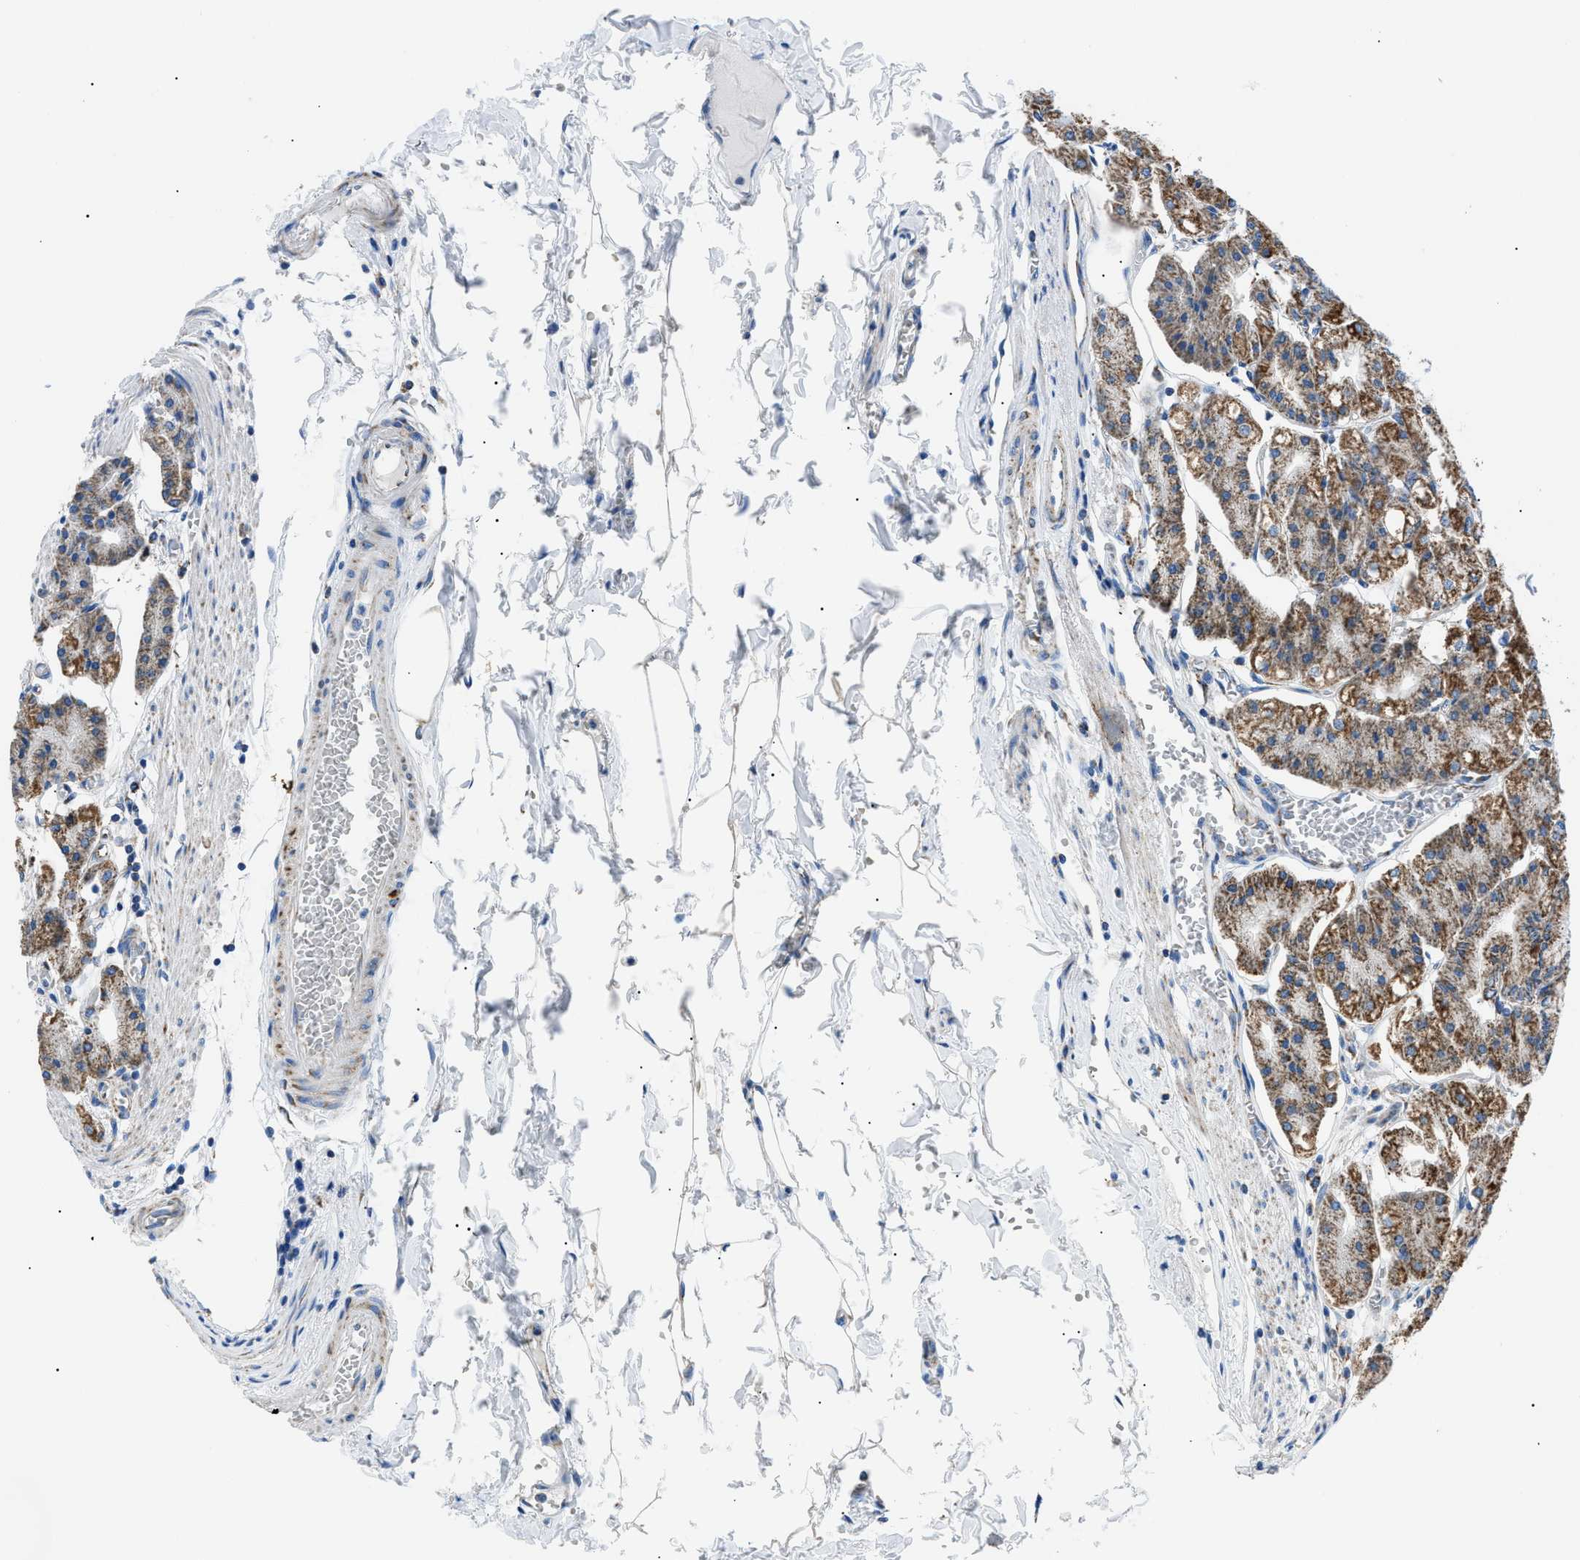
{"staining": {"intensity": "moderate", "quantity": ">75%", "location": "cytoplasmic/membranous"}, "tissue": "stomach", "cell_type": "Glandular cells", "image_type": "normal", "snomed": [{"axis": "morphology", "description": "Normal tissue, NOS"}, {"axis": "topography", "description": "Stomach, lower"}], "caption": "Immunohistochemistry (IHC) histopathology image of unremarkable human stomach stained for a protein (brown), which shows medium levels of moderate cytoplasmic/membranous positivity in about >75% of glandular cells.", "gene": "PHB2", "patient": {"sex": "male", "age": 71}}